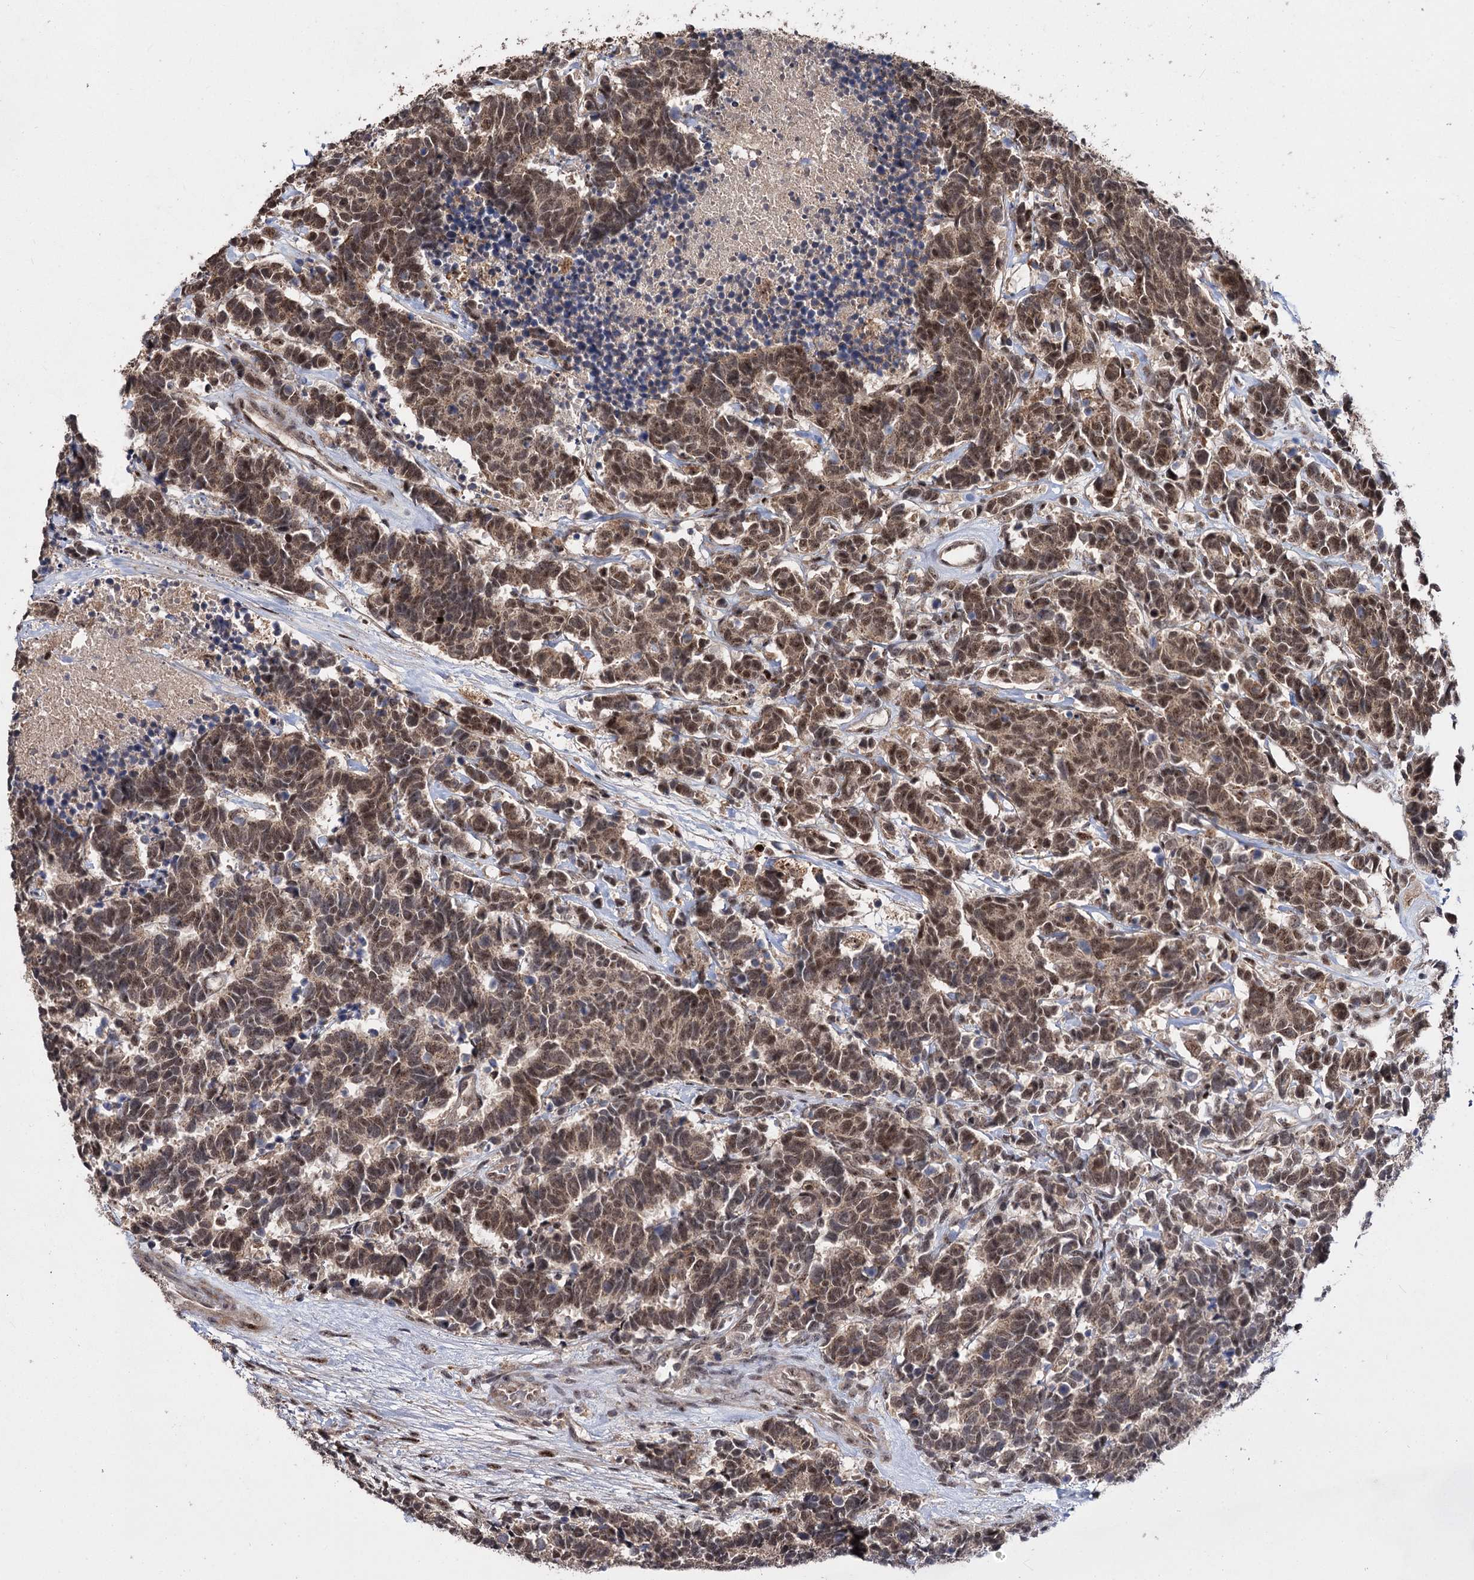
{"staining": {"intensity": "moderate", "quantity": ">75%", "location": "cytoplasmic/membranous,nuclear"}, "tissue": "carcinoid", "cell_type": "Tumor cells", "image_type": "cancer", "snomed": [{"axis": "morphology", "description": "Carcinoma, NOS"}, {"axis": "morphology", "description": "Carcinoid, malignant, NOS"}, {"axis": "topography", "description": "Urinary bladder"}], "caption": "DAB (3,3'-diaminobenzidine) immunohistochemical staining of human carcinoma reveals moderate cytoplasmic/membranous and nuclear protein expression in about >75% of tumor cells.", "gene": "MKNK2", "patient": {"sex": "male", "age": 57}}